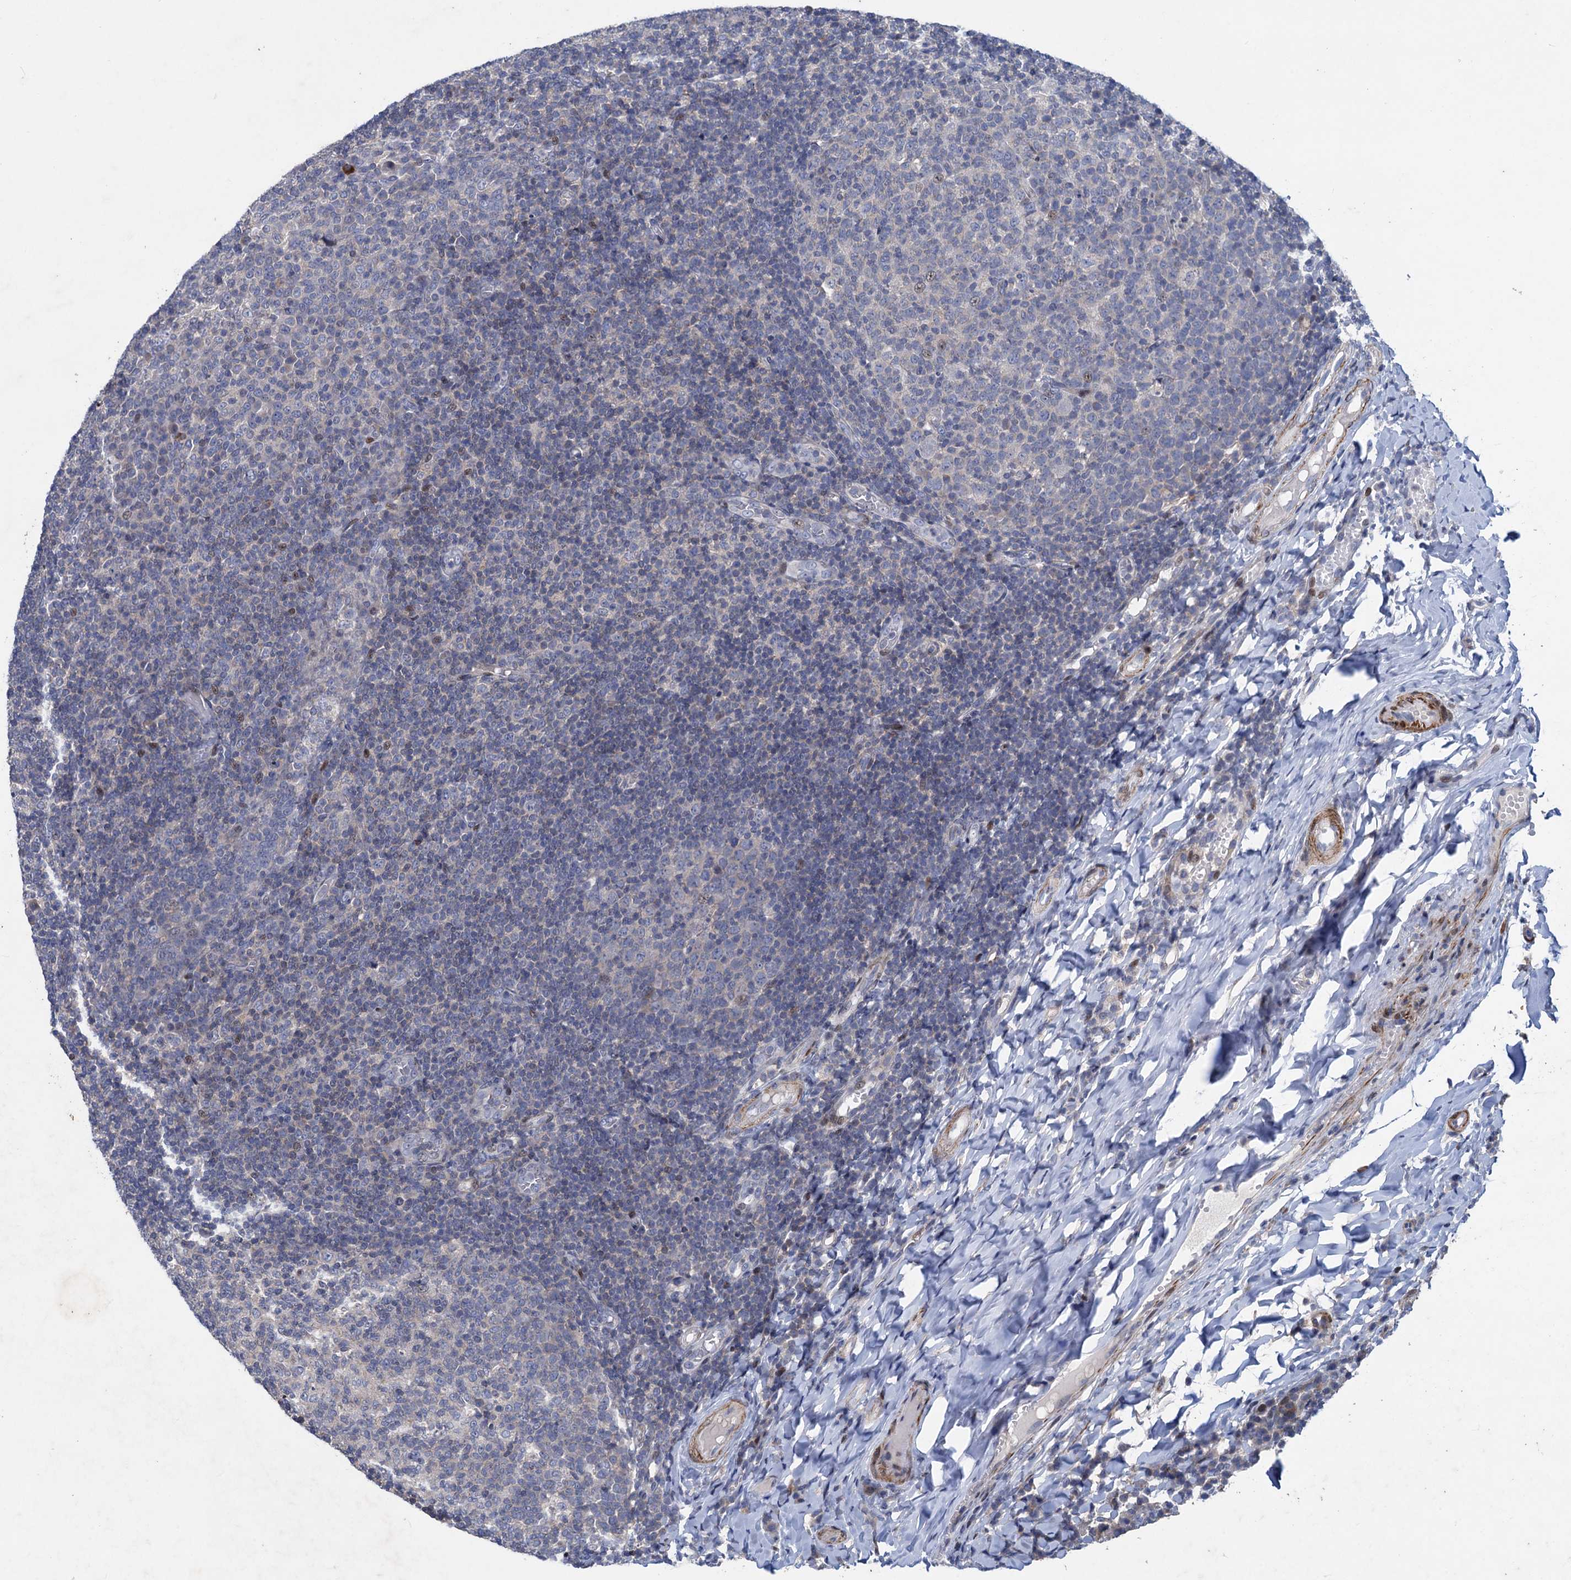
{"staining": {"intensity": "negative", "quantity": "none", "location": "none"}, "tissue": "tonsil", "cell_type": "Germinal center cells", "image_type": "normal", "snomed": [{"axis": "morphology", "description": "Normal tissue, NOS"}, {"axis": "topography", "description": "Tonsil"}], "caption": "Benign tonsil was stained to show a protein in brown. There is no significant staining in germinal center cells. Nuclei are stained in blue.", "gene": "ESYT3", "patient": {"sex": "female", "age": 19}}